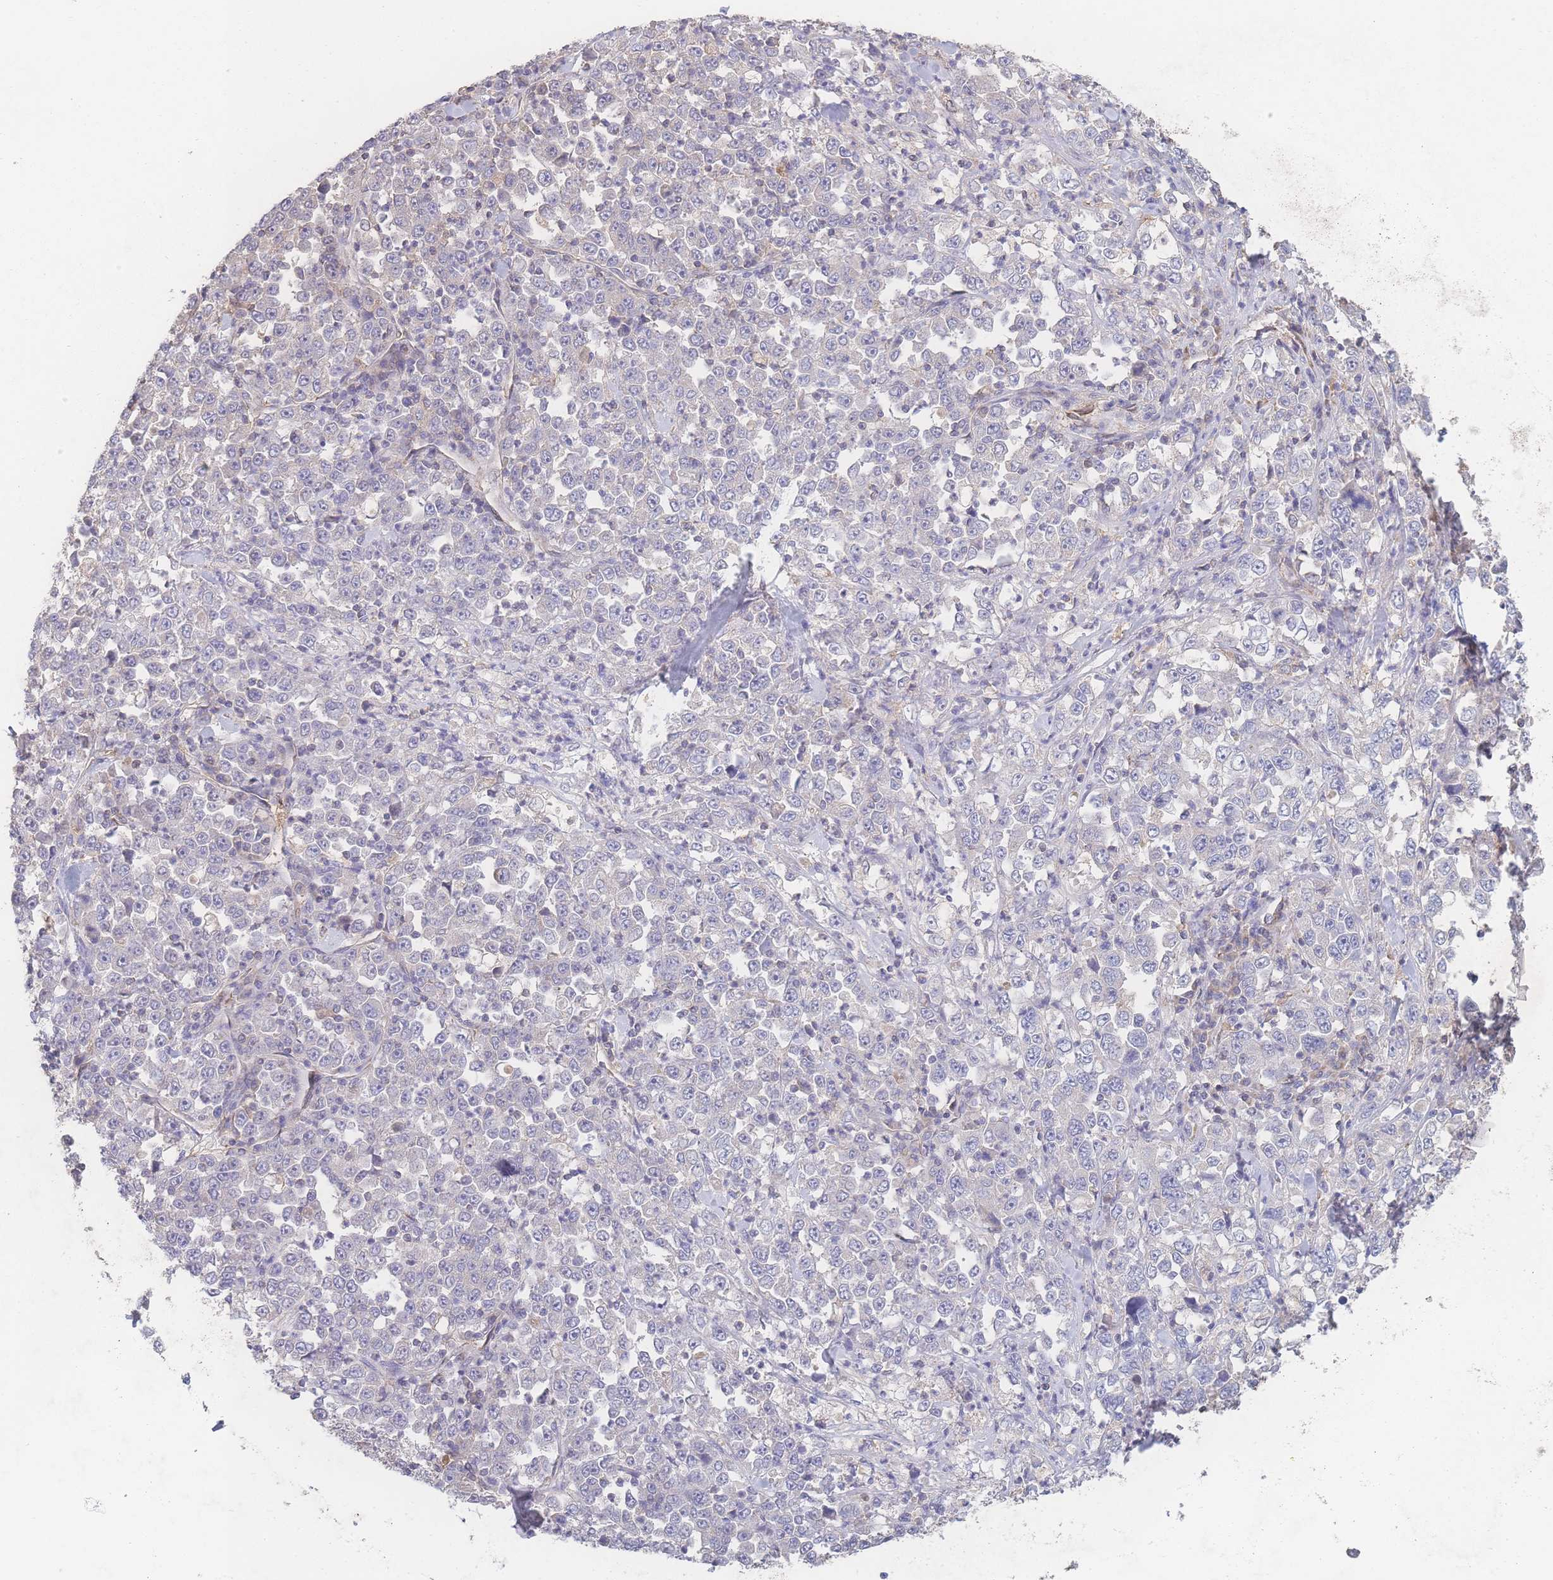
{"staining": {"intensity": "negative", "quantity": "none", "location": "none"}, "tissue": "stomach cancer", "cell_type": "Tumor cells", "image_type": "cancer", "snomed": [{"axis": "morphology", "description": "Normal tissue, NOS"}, {"axis": "morphology", "description": "Adenocarcinoma, NOS"}, {"axis": "topography", "description": "Stomach, upper"}, {"axis": "topography", "description": "Stomach"}], "caption": "Immunohistochemistry of human stomach cancer (adenocarcinoma) shows no staining in tumor cells.", "gene": "GIPR", "patient": {"sex": "male", "age": 59}}